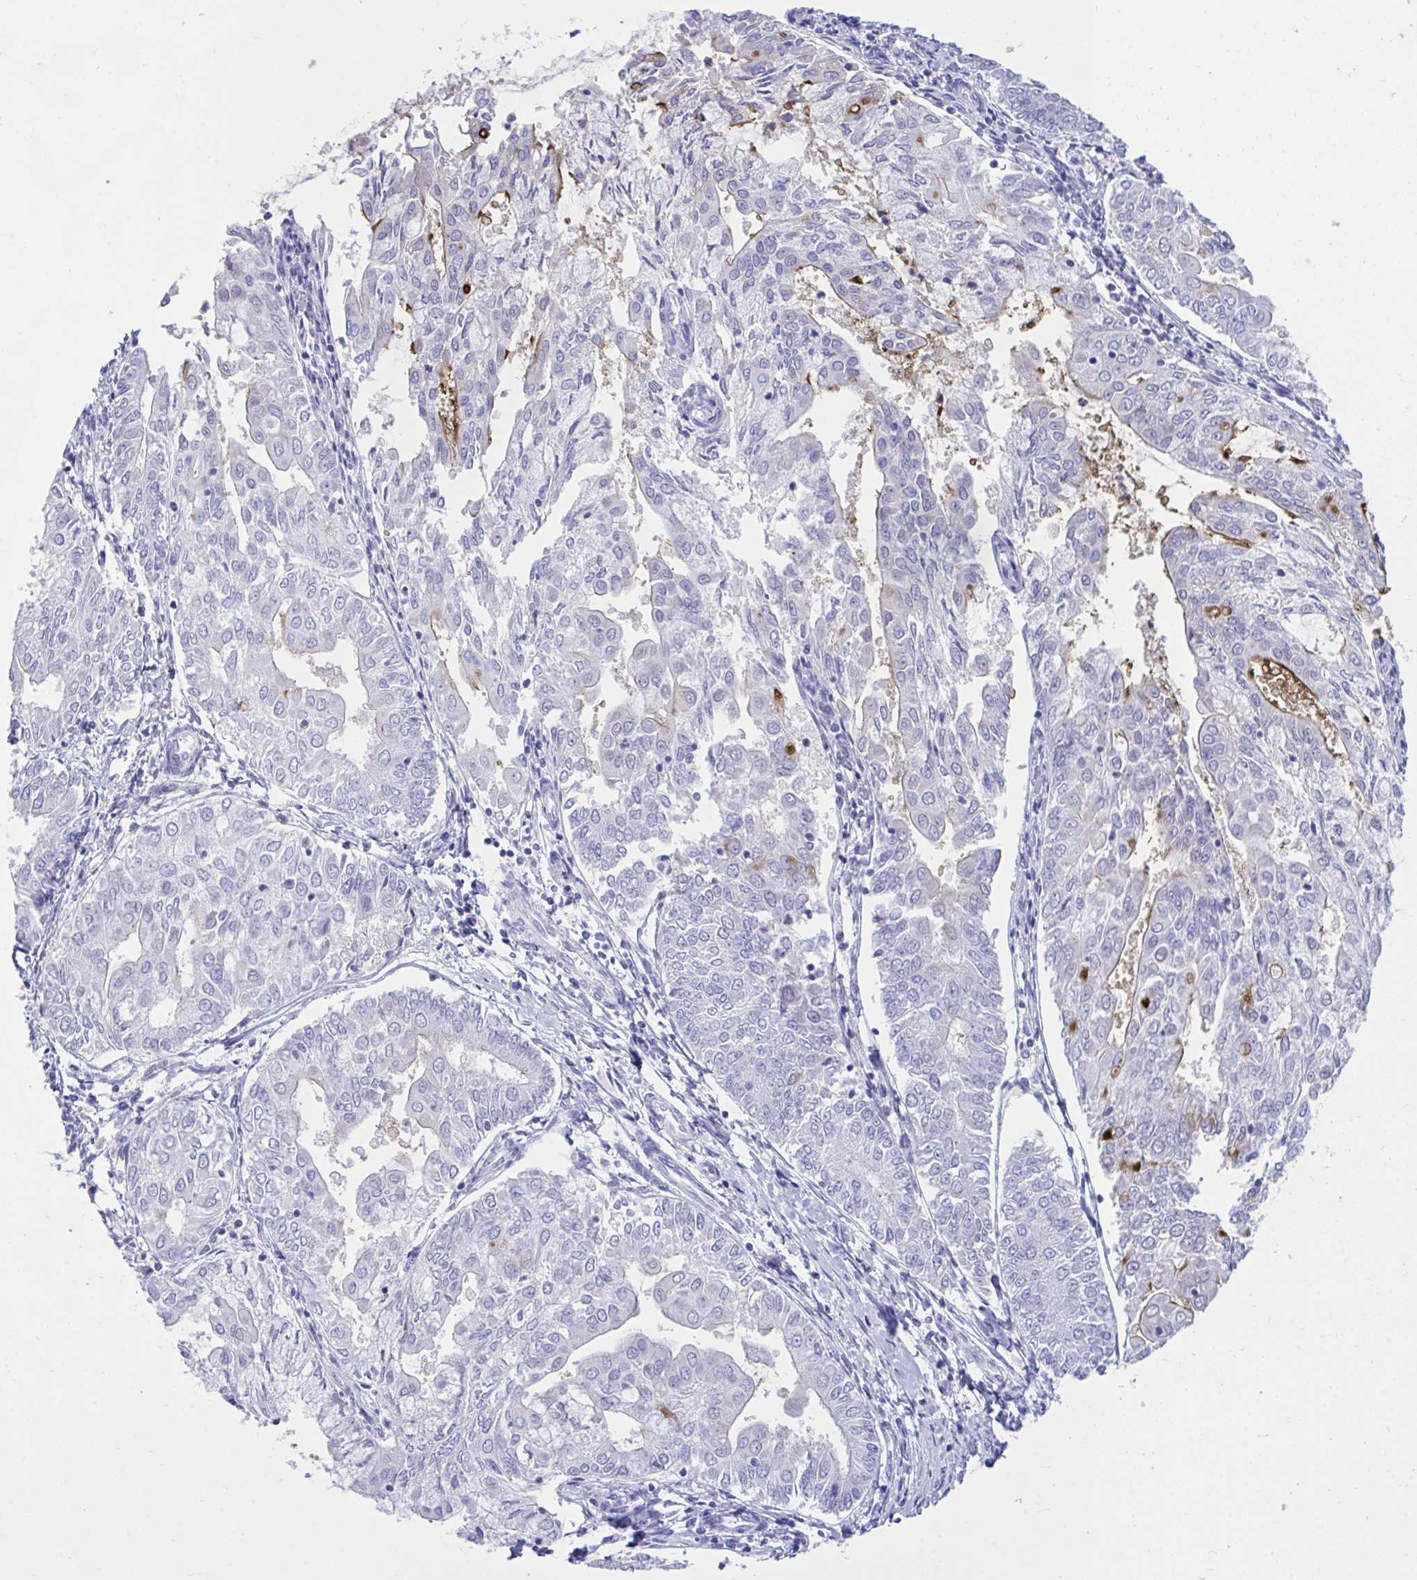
{"staining": {"intensity": "negative", "quantity": "none", "location": "none"}, "tissue": "endometrial cancer", "cell_type": "Tumor cells", "image_type": "cancer", "snomed": [{"axis": "morphology", "description": "Adenocarcinoma, NOS"}, {"axis": "topography", "description": "Endometrium"}], "caption": "The image exhibits no staining of tumor cells in adenocarcinoma (endometrial).", "gene": "PLEKHH1", "patient": {"sex": "female", "age": 68}}